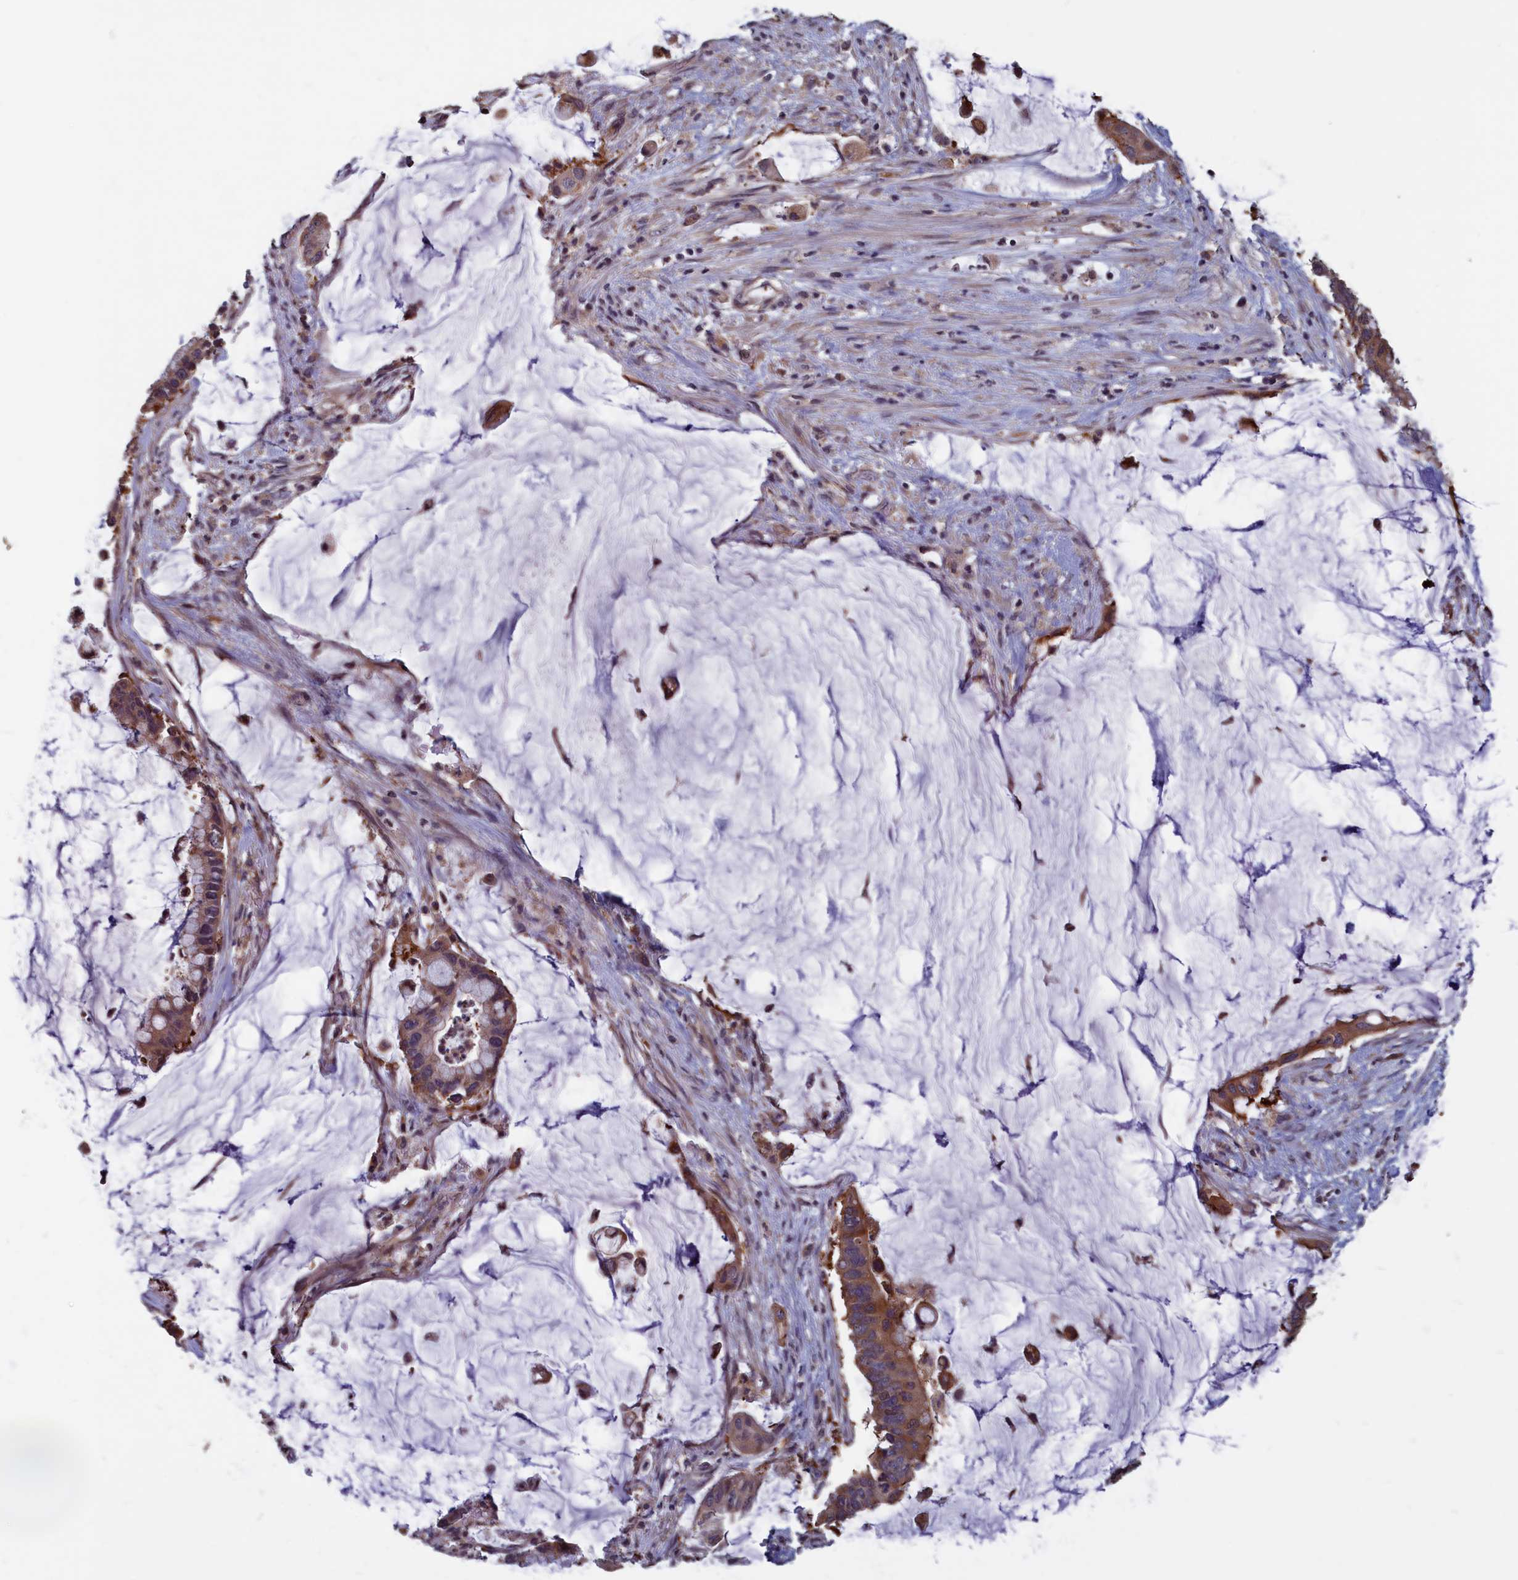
{"staining": {"intensity": "moderate", "quantity": ">75%", "location": "cytoplasmic/membranous"}, "tissue": "pancreatic cancer", "cell_type": "Tumor cells", "image_type": "cancer", "snomed": [{"axis": "morphology", "description": "Adenocarcinoma, NOS"}, {"axis": "topography", "description": "Pancreas"}], "caption": "Pancreatic cancer stained for a protein displays moderate cytoplasmic/membranous positivity in tumor cells.", "gene": "CACTIN", "patient": {"sex": "male", "age": 41}}